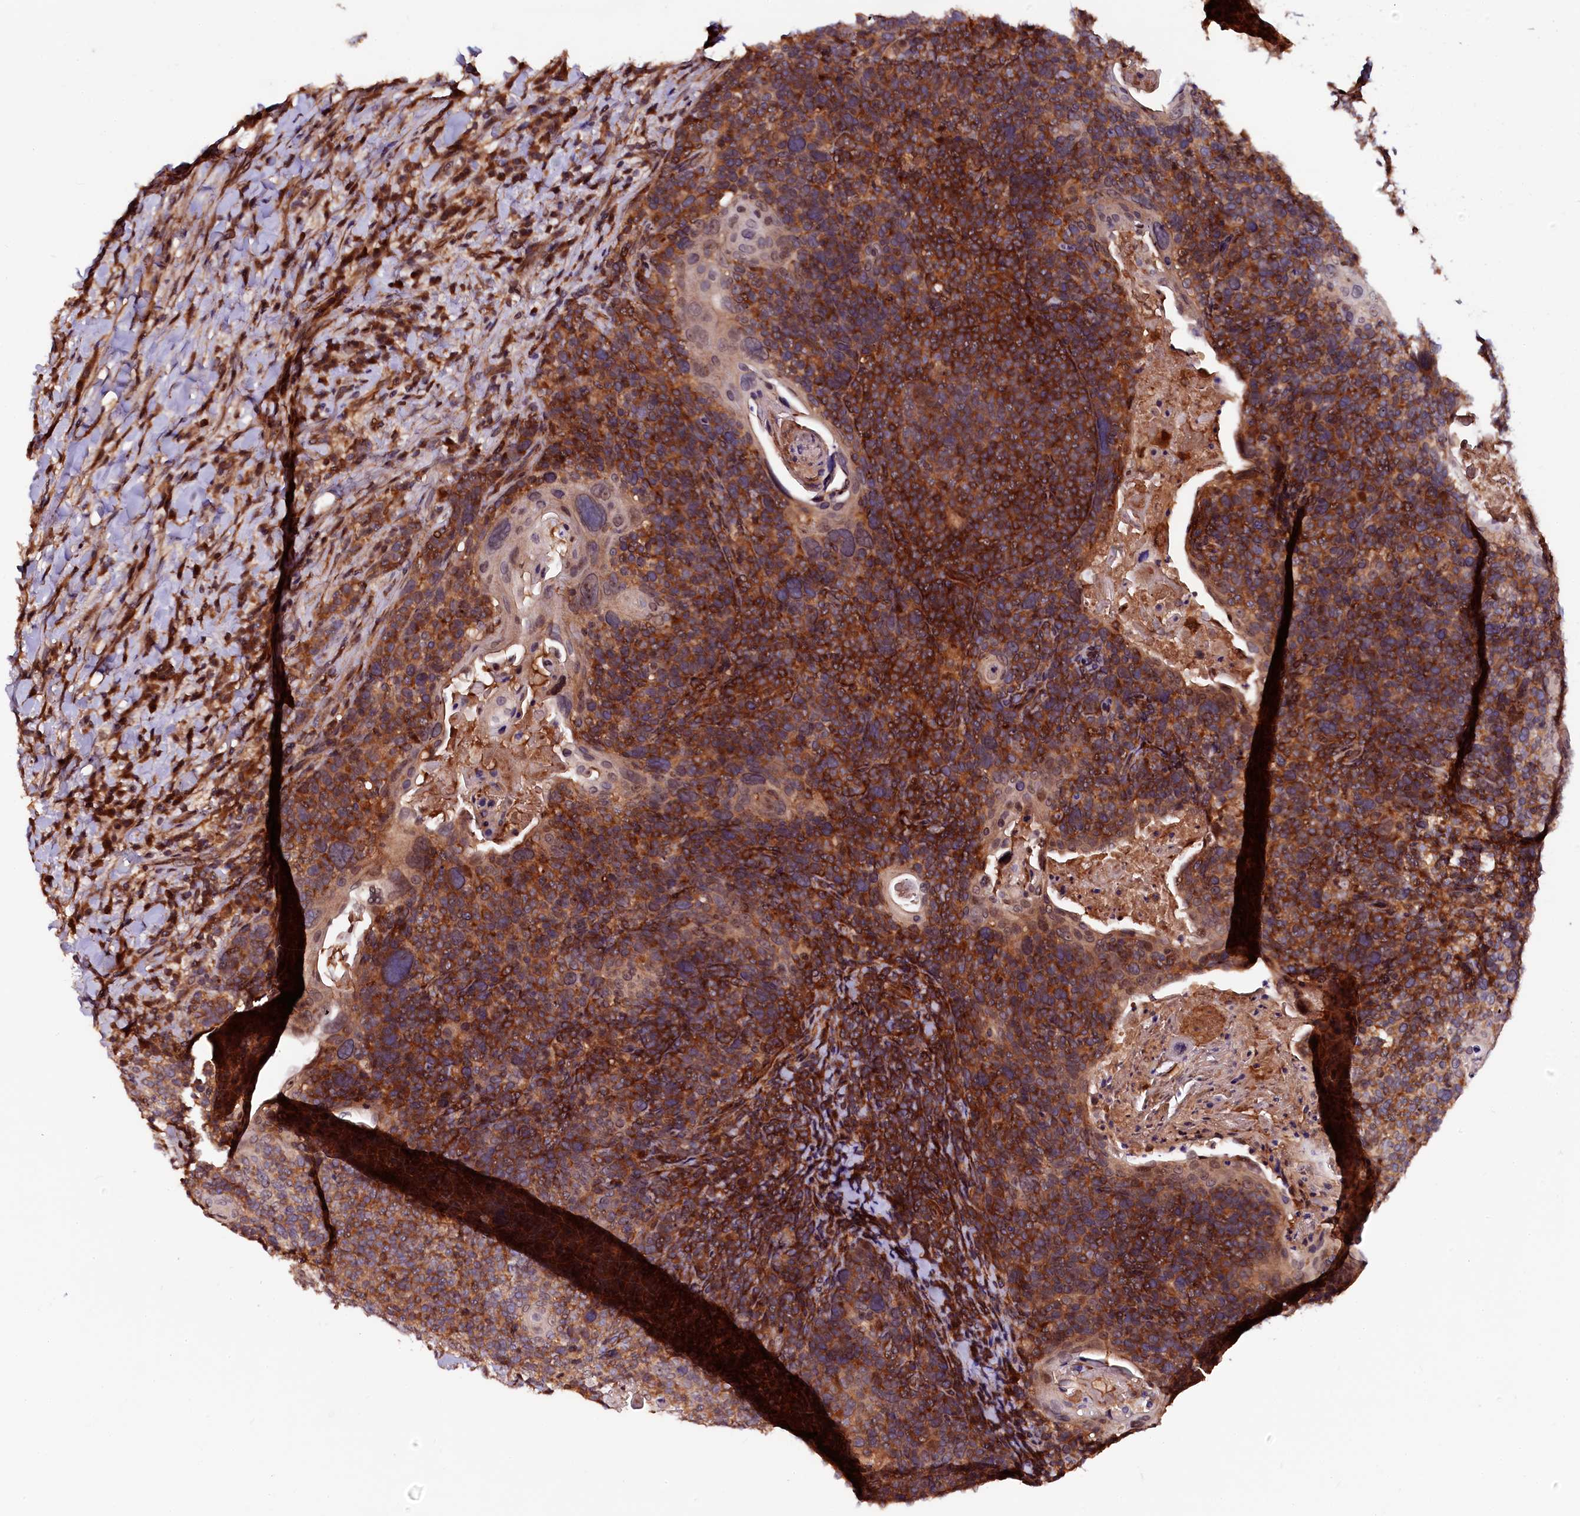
{"staining": {"intensity": "strong", "quantity": ">75%", "location": "cytoplasmic/membranous"}, "tissue": "head and neck cancer", "cell_type": "Tumor cells", "image_type": "cancer", "snomed": [{"axis": "morphology", "description": "Squamous cell carcinoma, NOS"}, {"axis": "morphology", "description": "Squamous cell carcinoma, metastatic, NOS"}, {"axis": "topography", "description": "Lymph node"}, {"axis": "topography", "description": "Head-Neck"}], "caption": "A brown stain shows strong cytoplasmic/membranous staining of a protein in head and neck cancer tumor cells.", "gene": "N4BP1", "patient": {"sex": "male", "age": 62}}